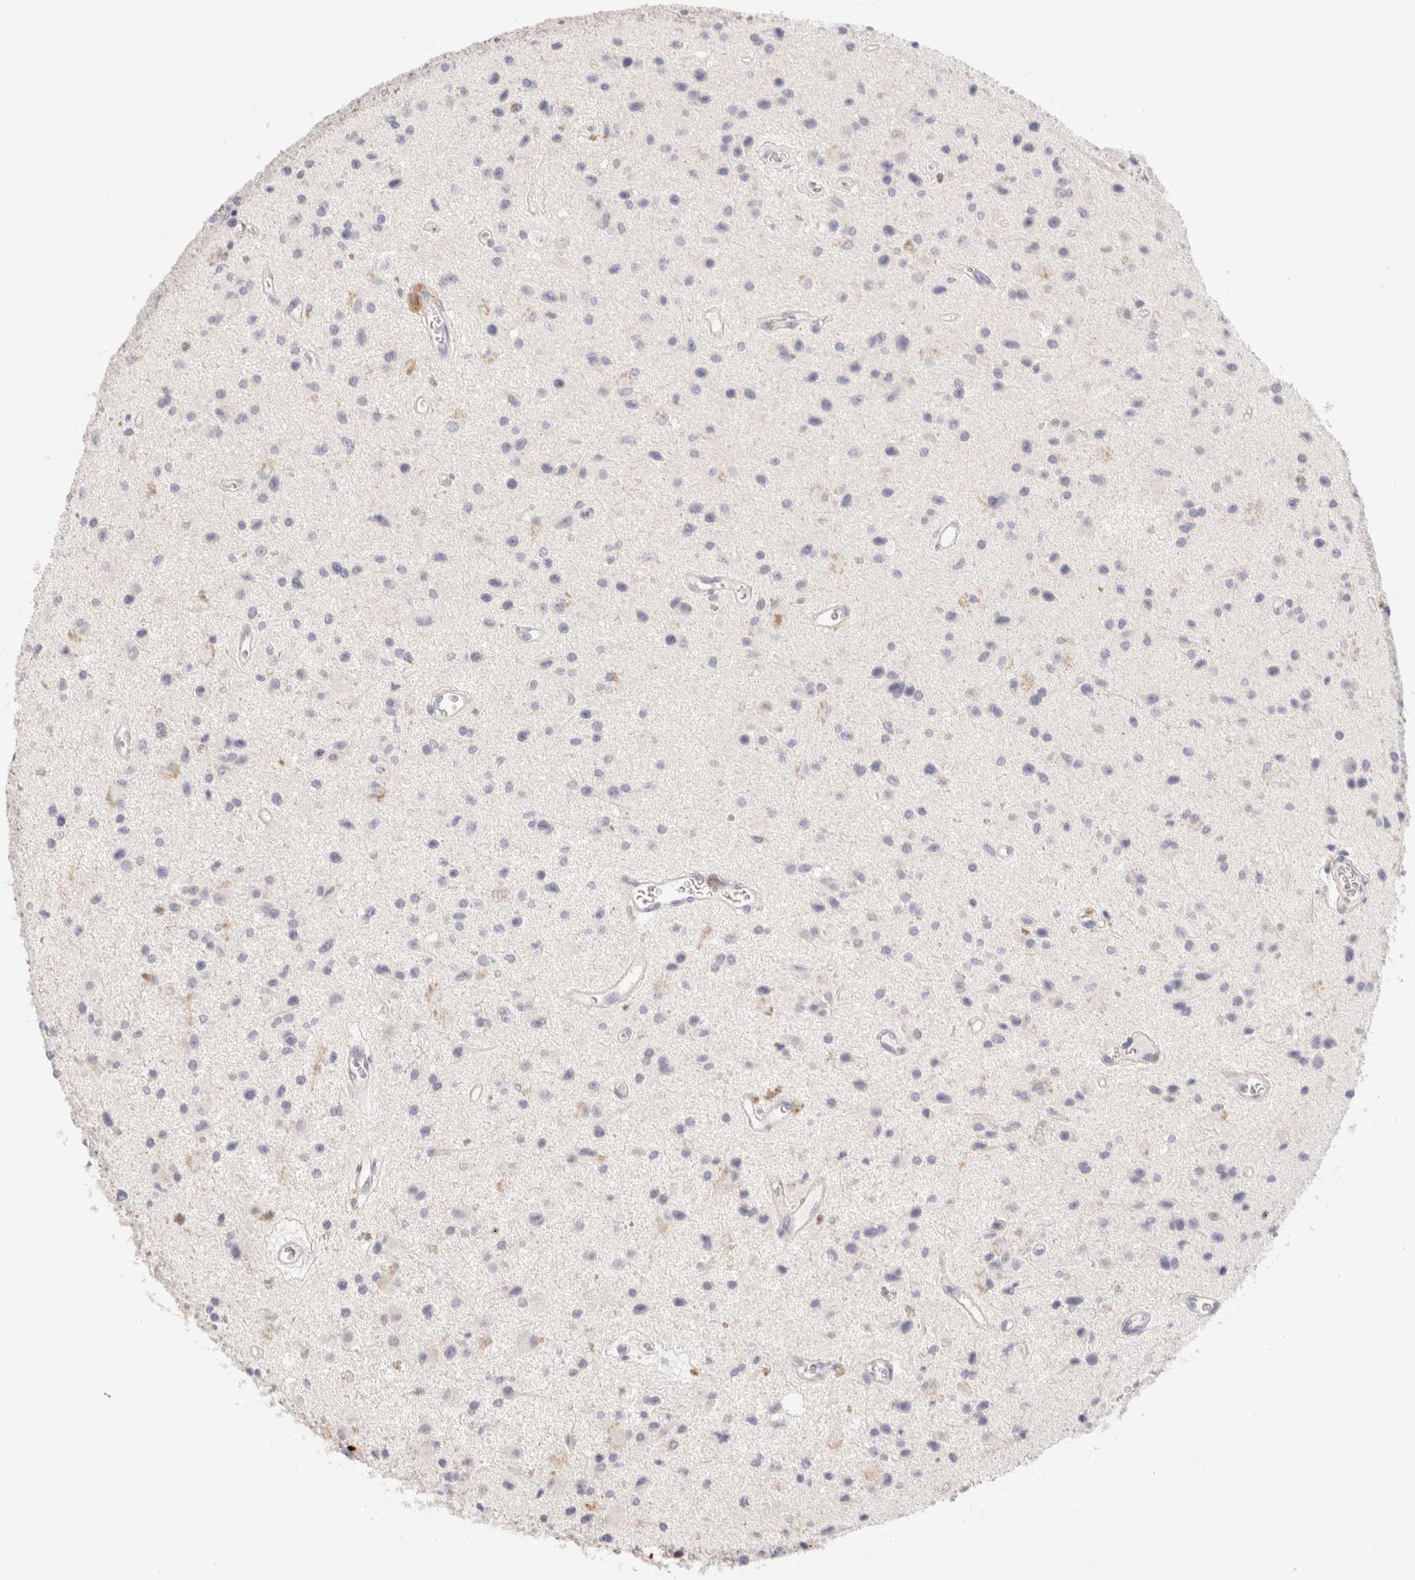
{"staining": {"intensity": "weak", "quantity": "<25%", "location": "cytoplasmic/membranous"}, "tissue": "glioma", "cell_type": "Tumor cells", "image_type": "cancer", "snomed": [{"axis": "morphology", "description": "Glioma, malignant, Low grade"}, {"axis": "topography", "description": "Brain"}], "caption": "IHC histopathology image of neoplastic tissue: low-grade glioma (malignant) stained with DAB exhibits no significant protein positivity in tumor cells.", "gene": "SCGB2A2", "patient": {"sex": "male", "age": 58}}